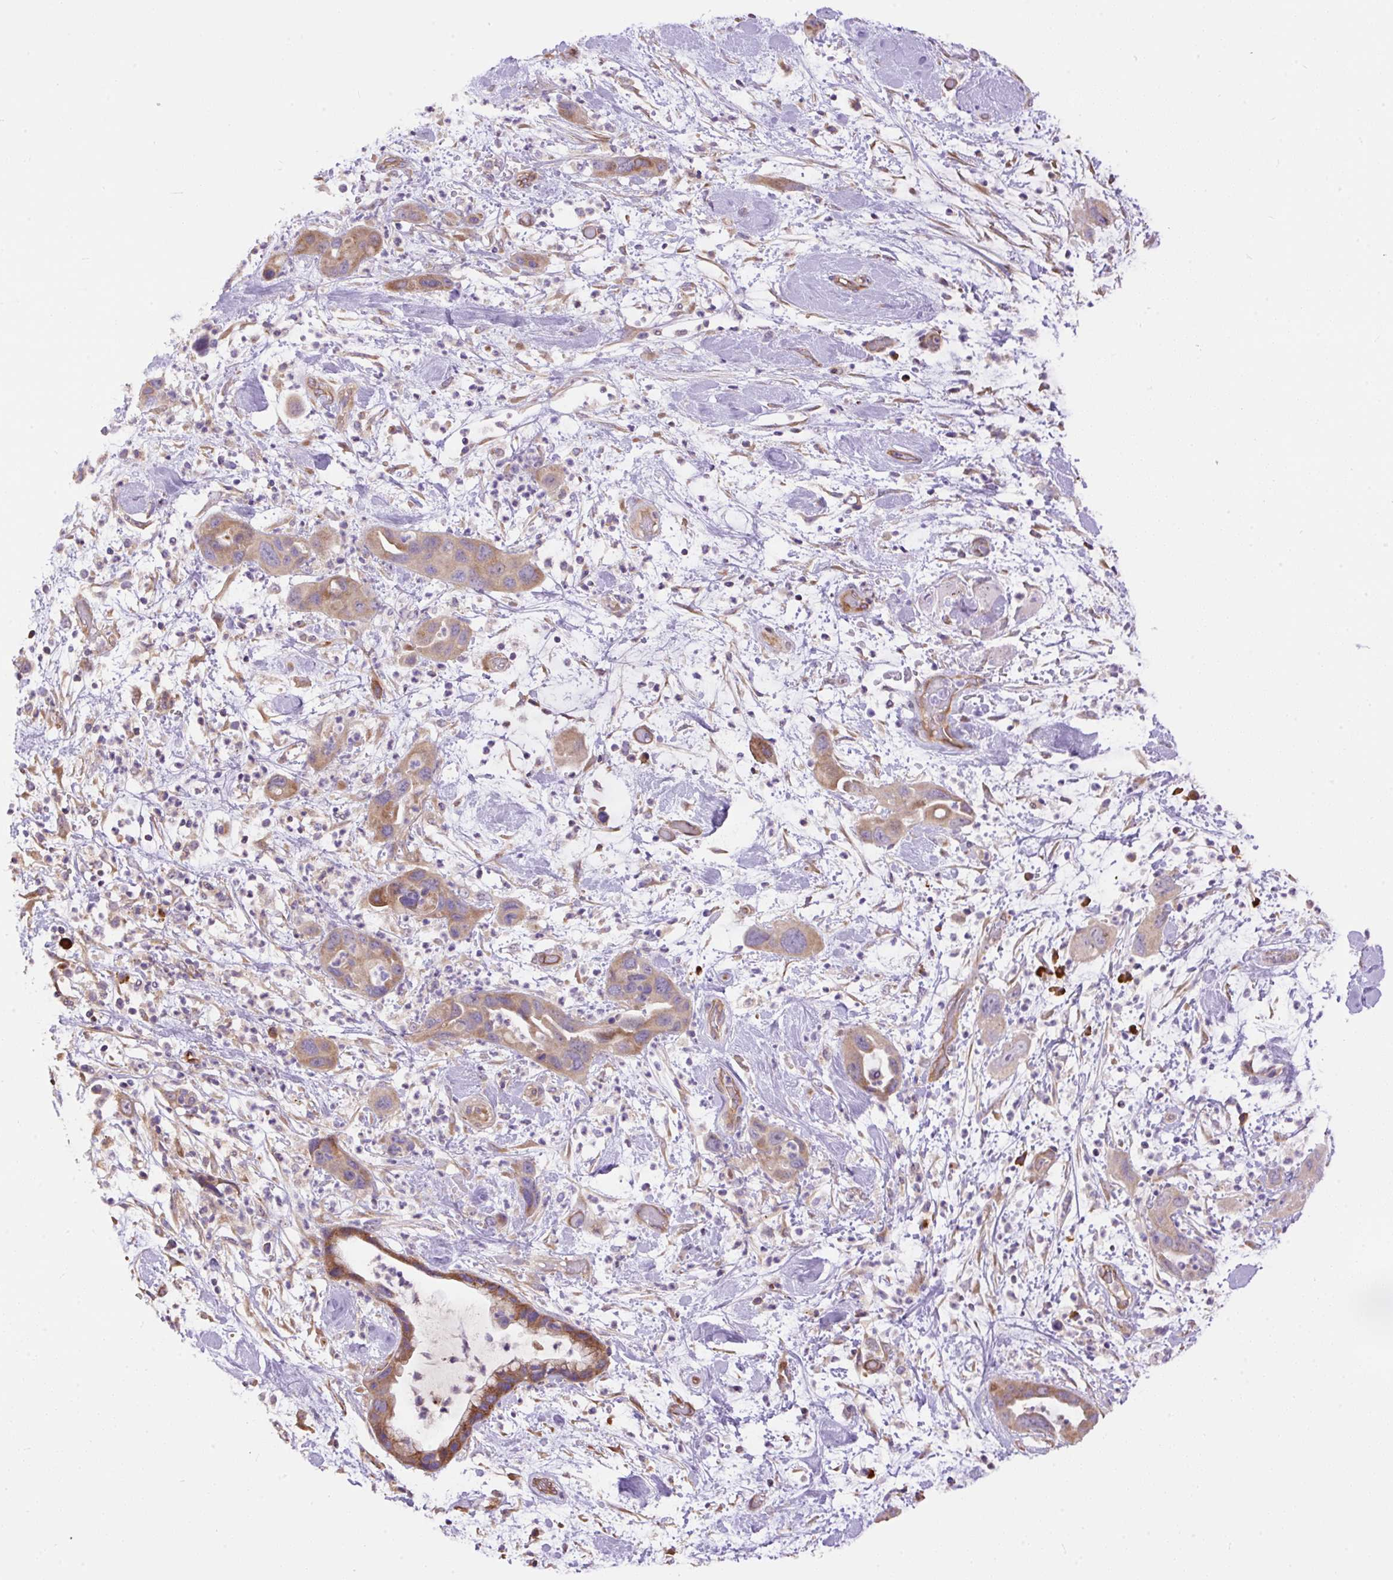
{"staining": {"intensity": "moderate", "quantity": "25%-75%", "location": "cytoplasmic/membranous"}, "tissue": "pancreatic cancer", "cell_type": "Tumor cells", "image_type": "cancer", "snomed": [{"axis": "morphology", "description": "Adenocarcinoma, NOS"}, {"axis": "topography", "description": "Pancreas"}], "caption": "High-power microscopy captured an IHC histopathology image of pancreatic cancer, revealing moderate cytoplasmic/membranous expression in approximately 25%-75% of tumor cells.", "gene": "PPME1", "patient": {"sex": "female", "age": 71}}